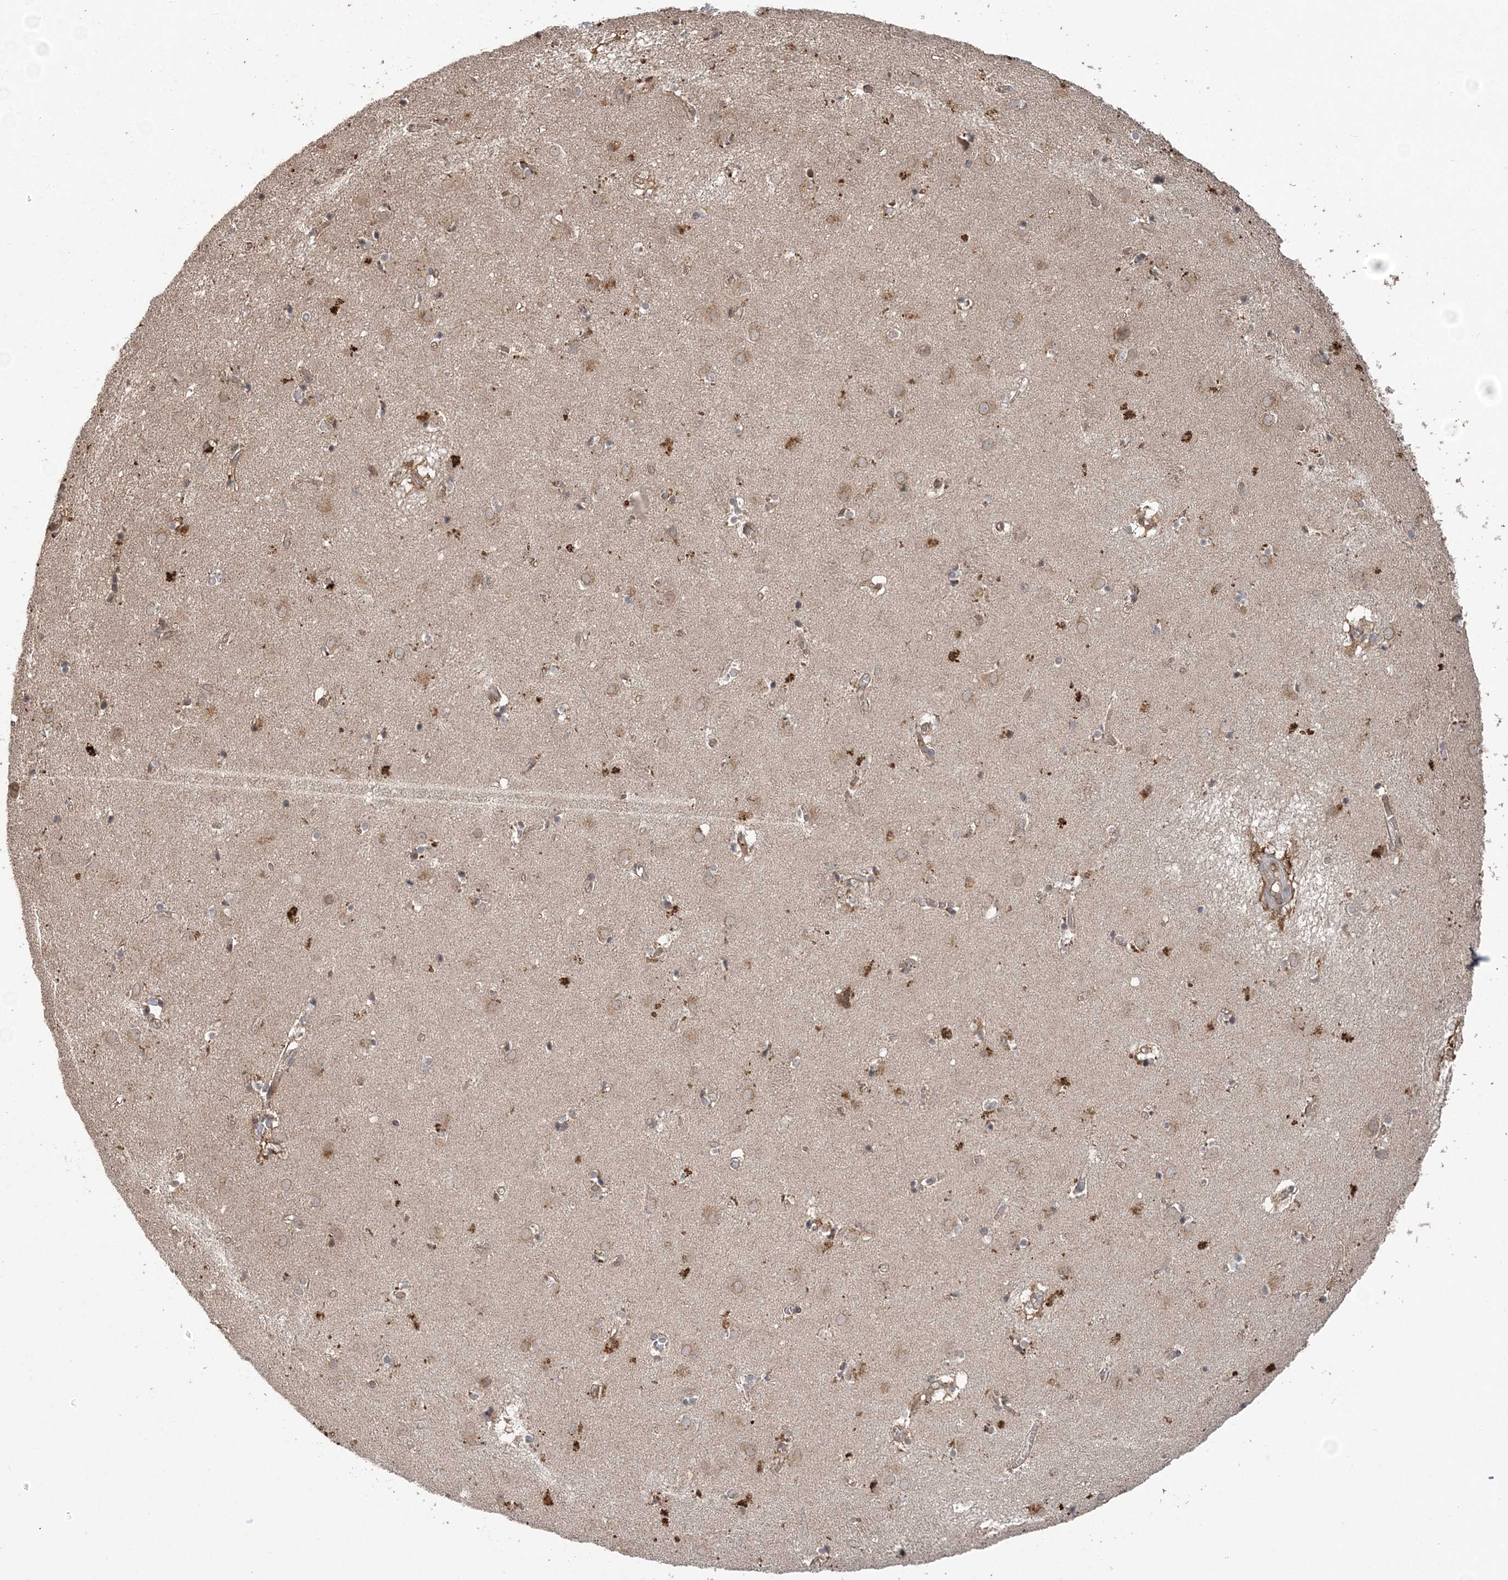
{"staining": {"intensity": "weak", "quantity": "<25%", "location": "cytoplasmic/membranous"}, "tissue": "caudate", "cell_type": "Glial cells", "image_type": "normal", "snomed": [{"axis": "morphology", "description": "Normal tissue, NOS"}, {"axis": "topography", "description": "Lateral ventricle wall"}], "caption": "Glial cells show no significant staining in normal caudate. The staining is performed using DAB (3,3'-diaminobenzidine) brown chromogen with nuclei counter-stained in using hematoxylin.", "gene": "HERPUD1", "patient": {"sex": "male", "age": 70}}